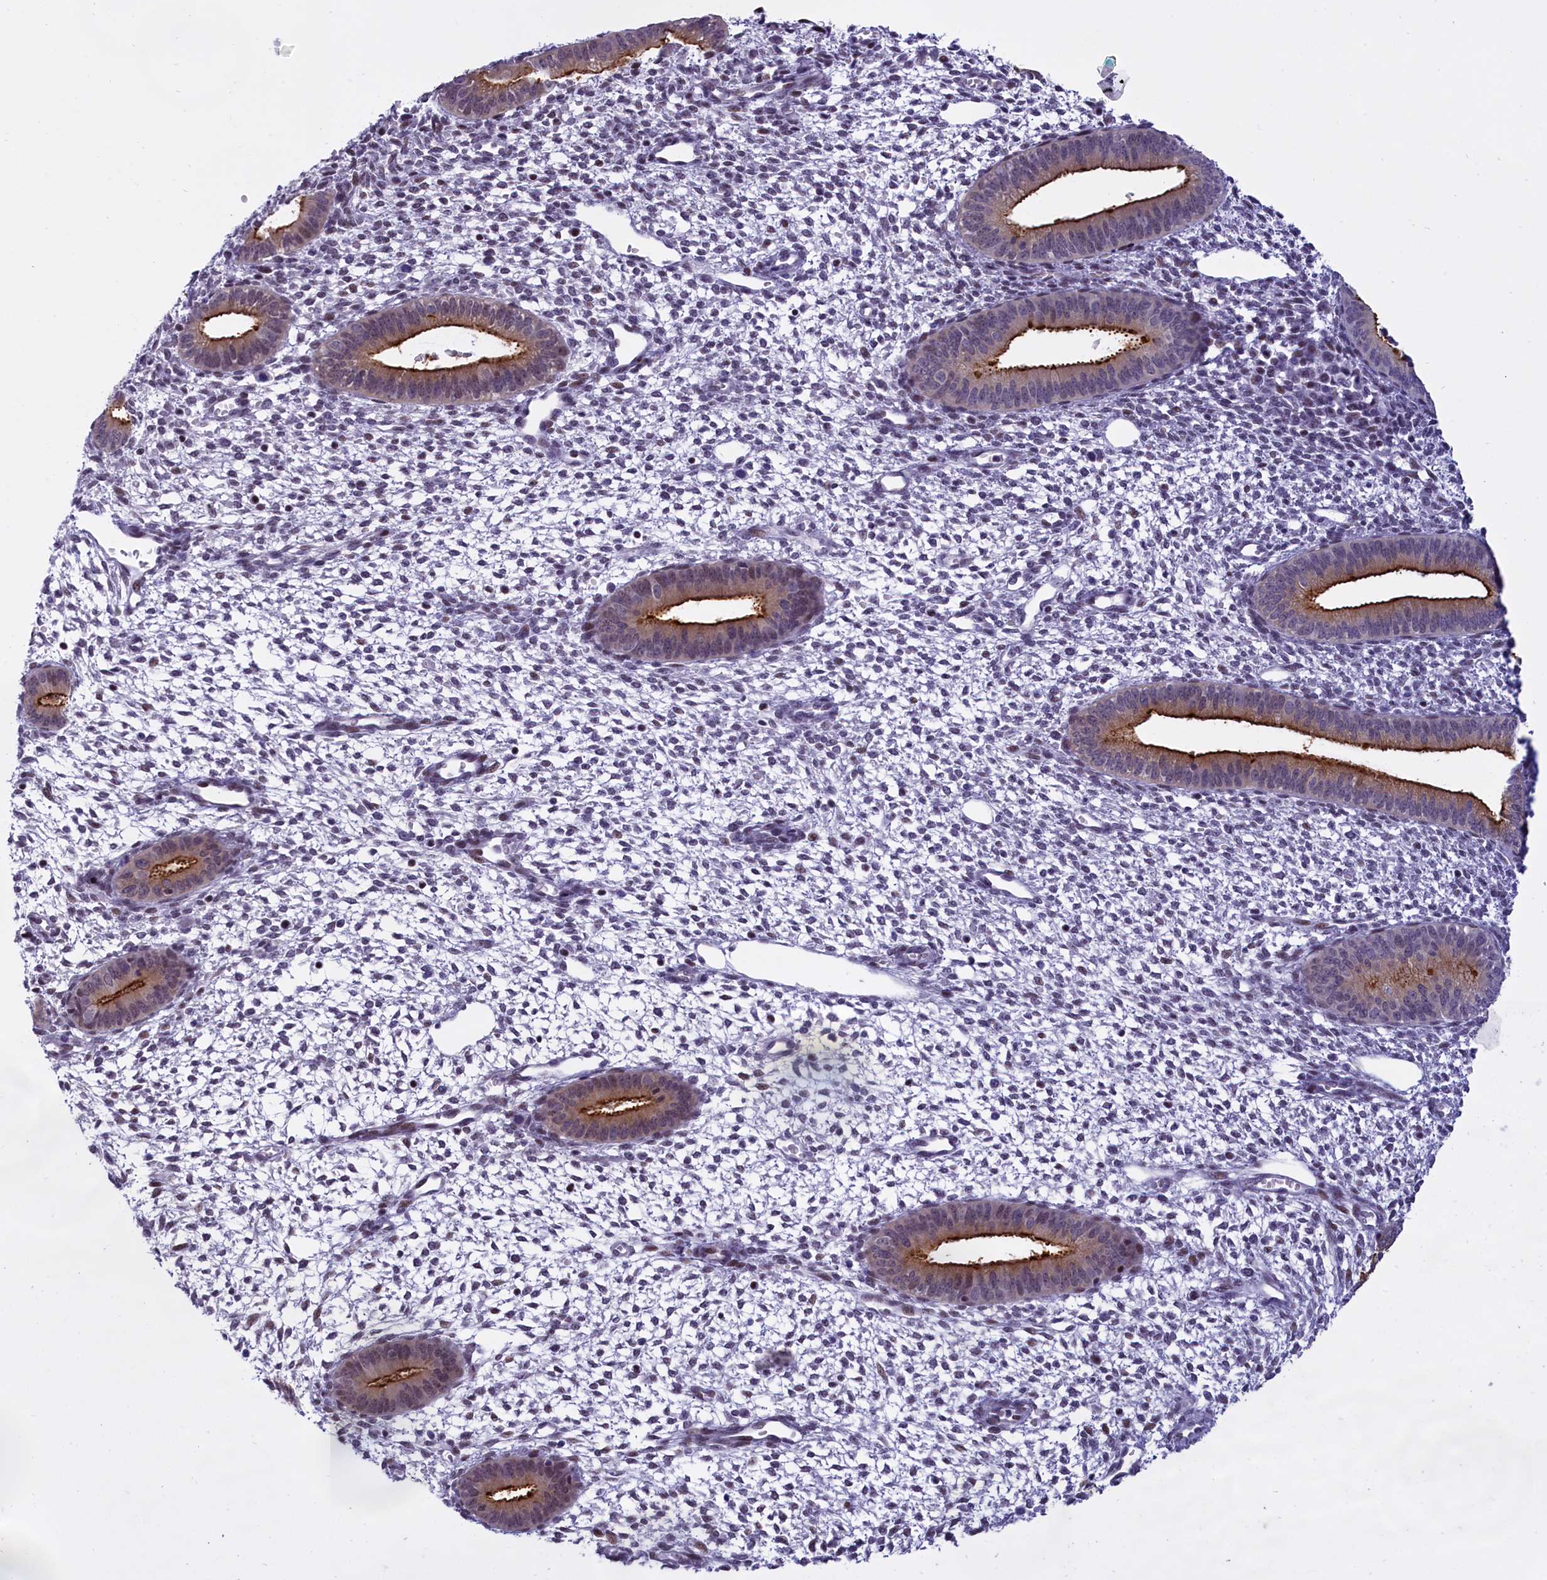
{"staining": {"intensity": "weak", "quantity": "<25%", "location": "nuclear"}, "tissue": "endometrium", "cell_type": "Cells in endometrial stroma", "image_type": "normal", "snomed": [{"axis": "morphology", "description": "Normal tissue, NOS"}, {"axis": "topography", "description": "Endometrium"}], "caption": "DAB immunohistochemical staining of benign endometrium reveals no significant positivity in cells in endometrial stroma.", "gene": "SPIRE2", "patient": {"sex": "female", "age": 46}}